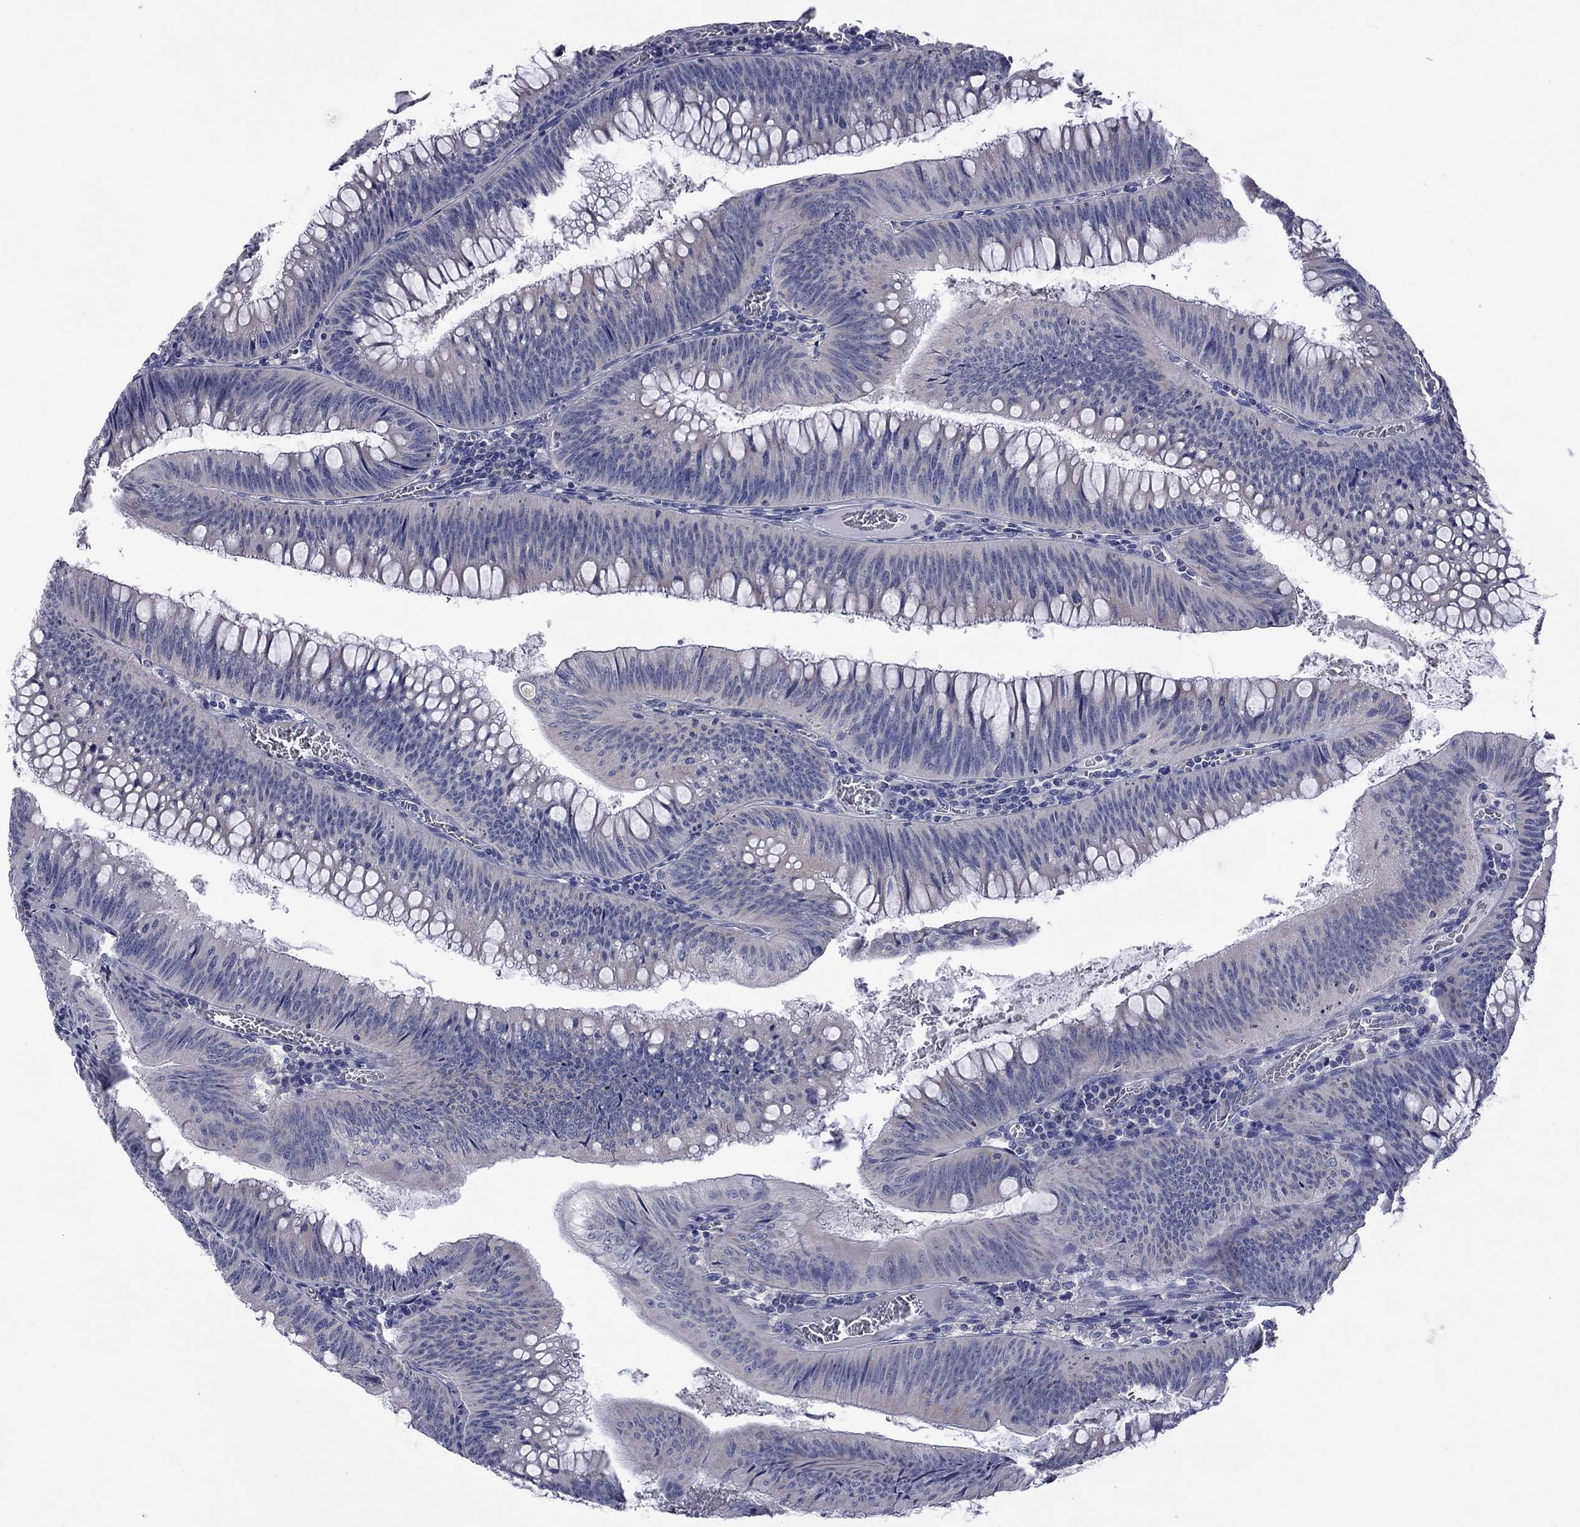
{"staining": {"intensity": "negative", "quantity": "none", "location": "none"}, "tissue": "colorectal cancer", "cell_type": "Tumor cells", "image_type": "cancer", "snomed": [{"axis": "morphology", "description": "Adenocarcinoma, NOS"}, {"axis": "topography", "description": "Rectum"}], "caption": "Immunohistochemical staining of adenocarcinoma (colorectal) demonstrates no significant expression in tumor cells. Brightfield microscopy of immunohistochemistry stained with DAB (3,3'-diaminobenzidine) (brown) and hematoxylin (blue), captured at high magnification.", "gene": "ABCB4", "patient": {"sex": "female", "age": 72}}